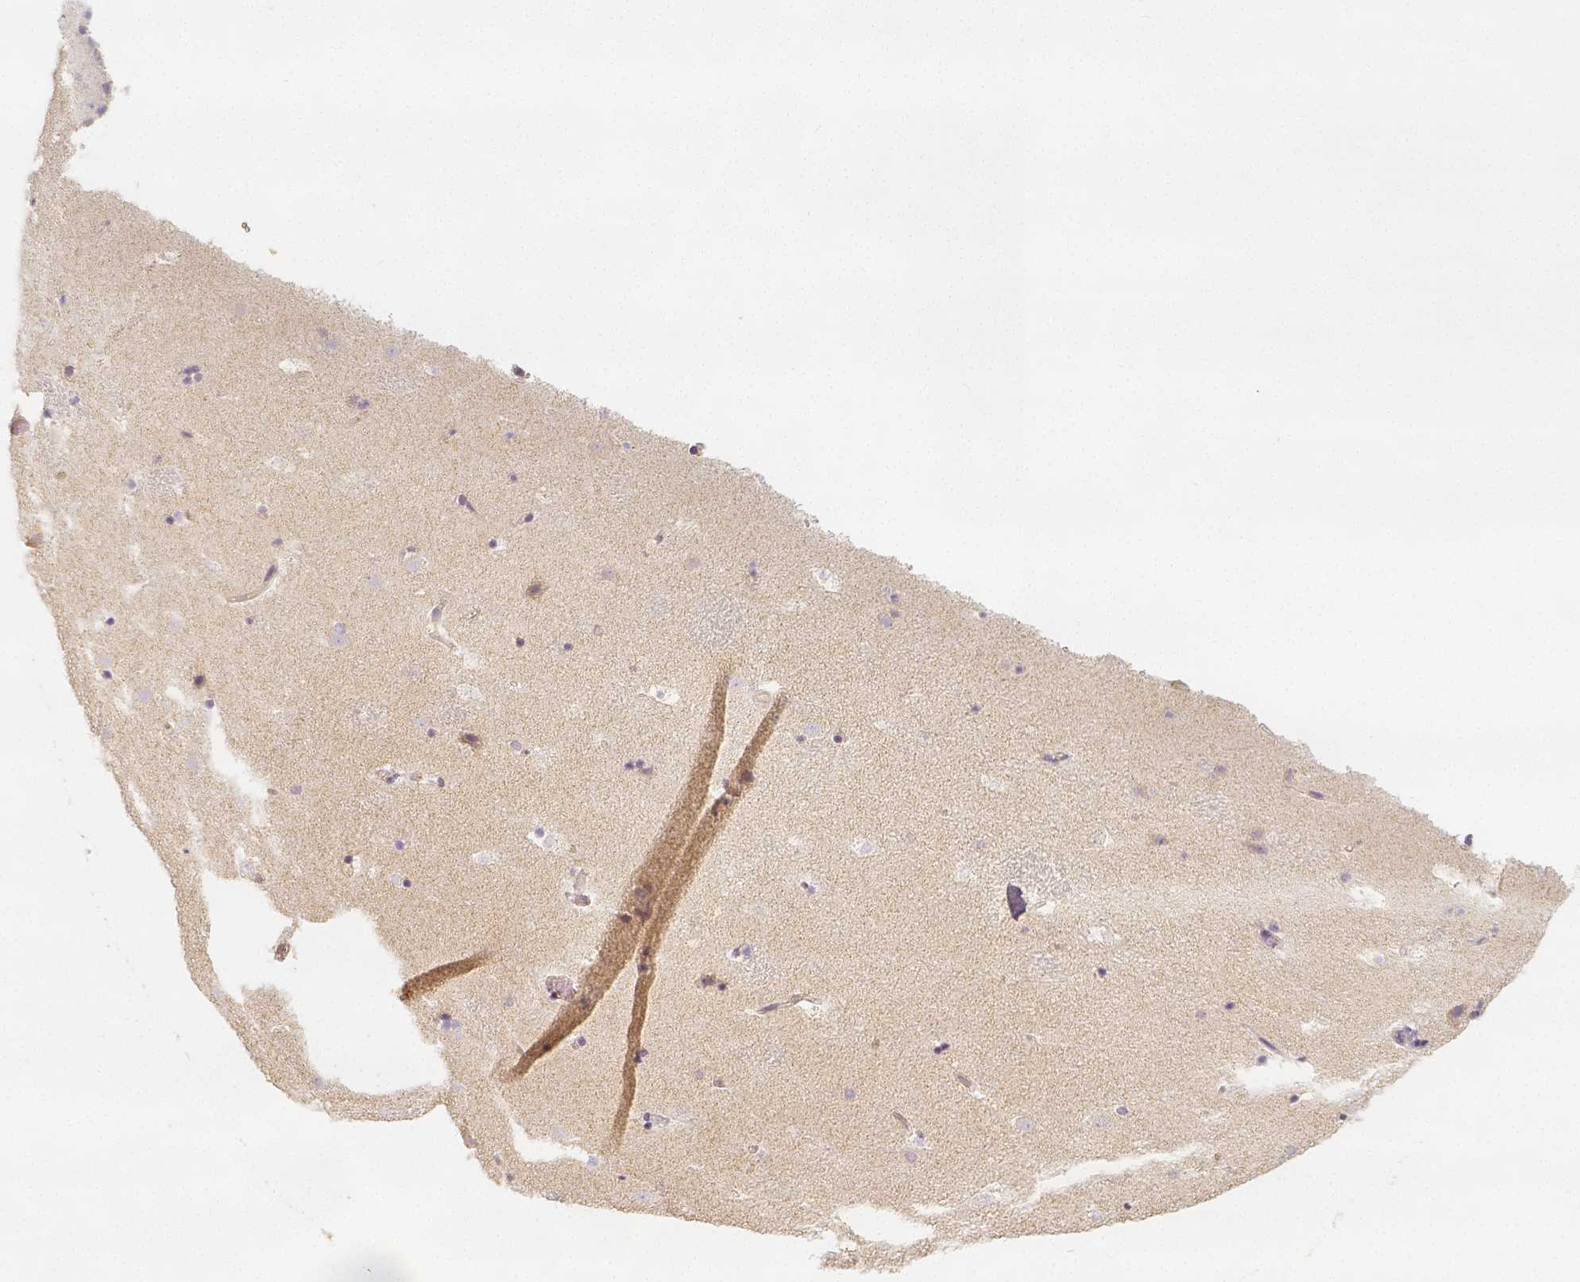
{"staining": {"intensity": "moderate", "quantity": "<25%", "location": "cytoplasmic/membranous"}, "tissue": "caudate", "cell_type": "Glial cells", "image_type": "normal", "snomed": [{"axis": "morphology", "description": "Normal tissue, NOS"}, {"axis": "topography", "description": "Lateral ventricle wall"}], "caption": "High-power microscopy captured an immunohistochemistry photomicrograph of unremarkable caudate, revealing moderate cytoplasmic/membranous positivity in about <25% of glial cells. Nuclei are stained in blue.", "gene": "PTPRJ", "patient": {"sex": "male", "age": 37}}